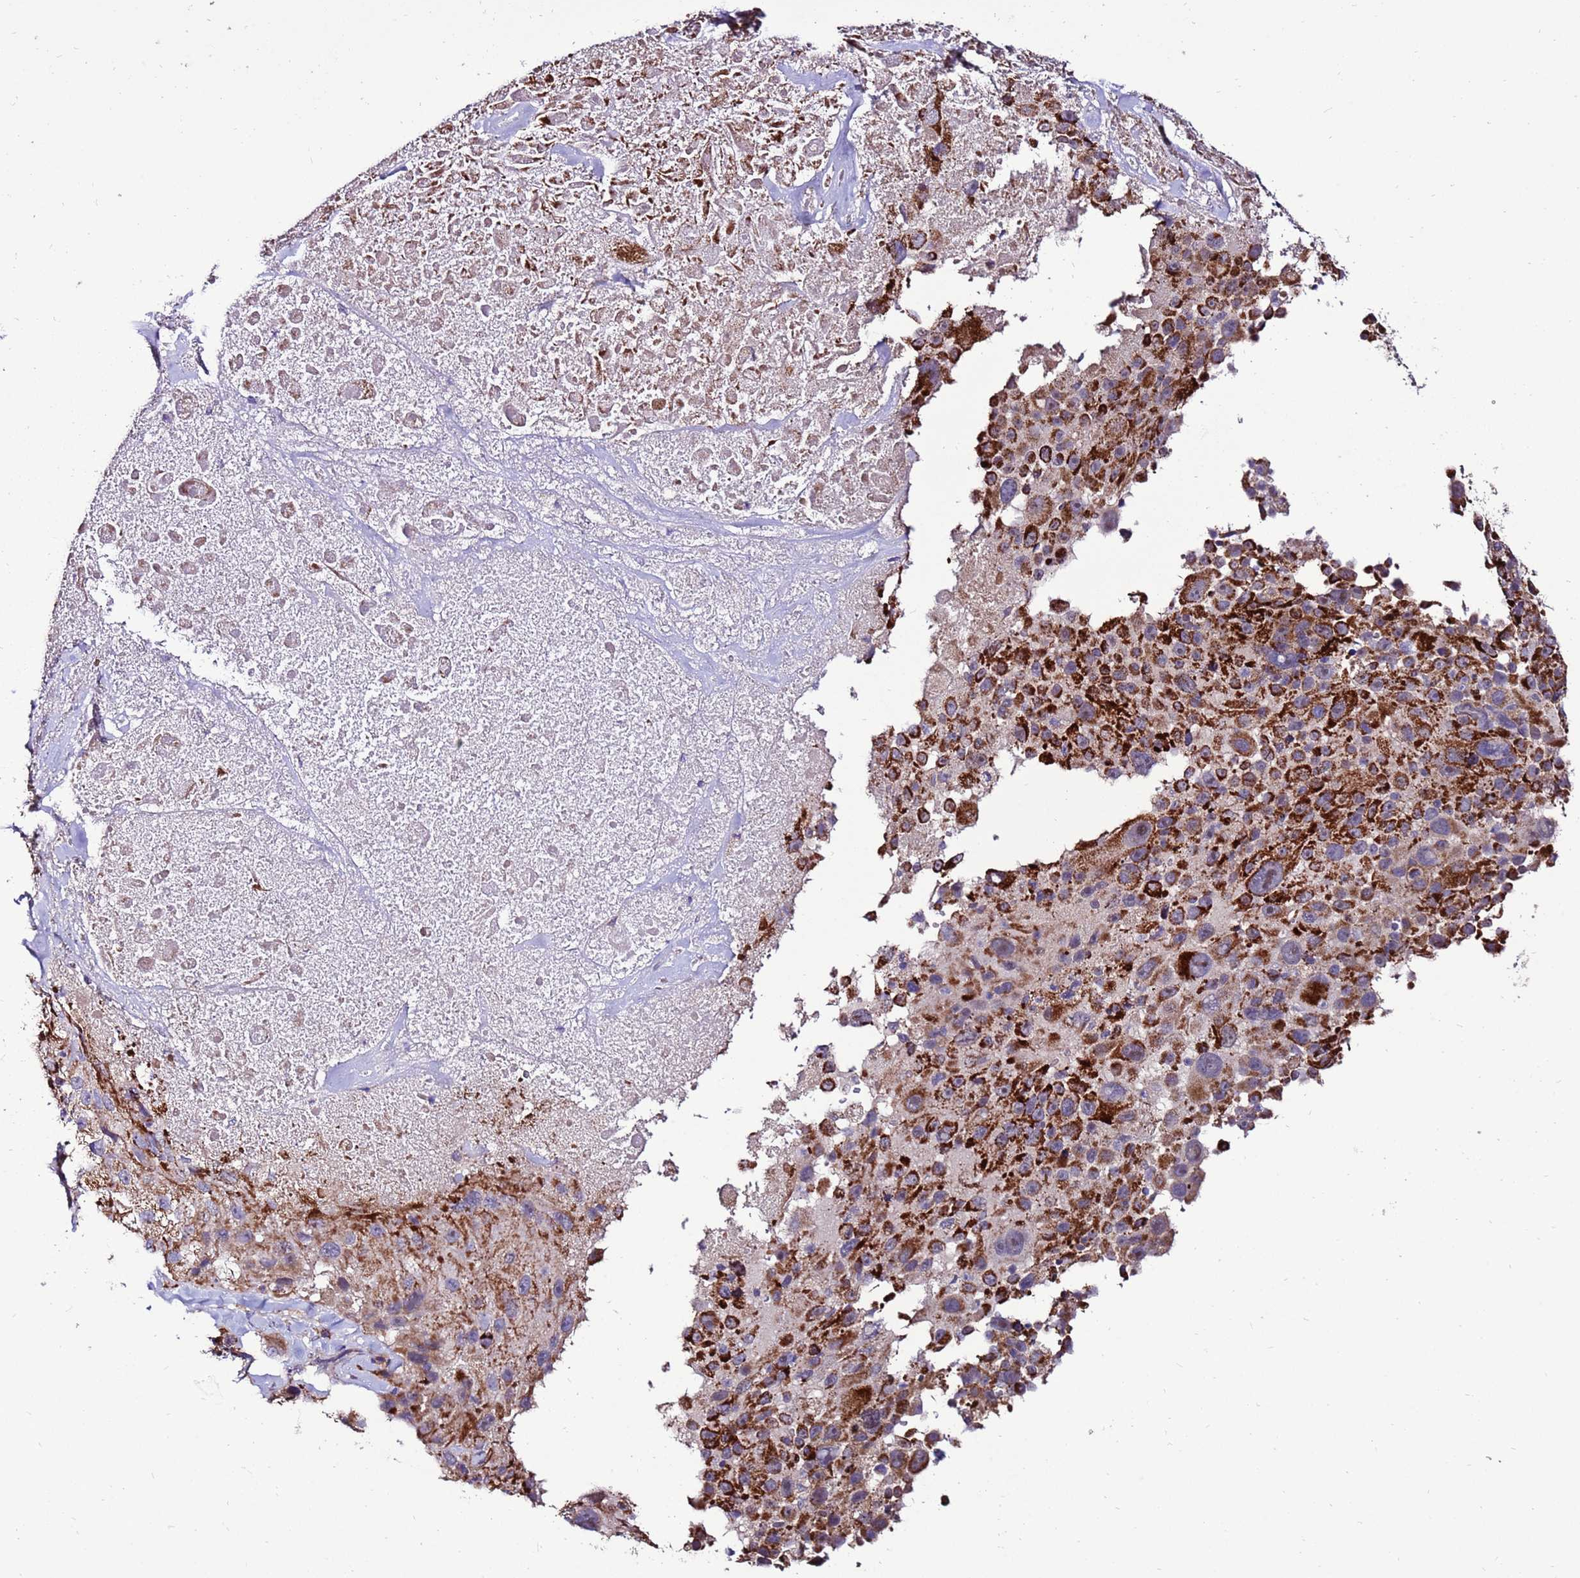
{"staining": {"intensity": "strong", "quantity": ">75%", "location": "cytoplasmic/membranous"}, "tissue": "melanoma", "cell_type": "Tumor cells", "image_type": "cancer", "snomed": [{"axis": "morphology", "description": "Malignant melanoma, Metastatic site"}, {"axis": "topography", "description": "Lymph node"}], "caption": "Immunohistochemistry (DAB) staining of malignant melanoma (metastatic site) demonstrates strong cytoplasmic/membranous protein positivity in approximately >75% of tumor cells.", "gene": "SPSB3", "patient": {"sex": "male", "age": 62}}